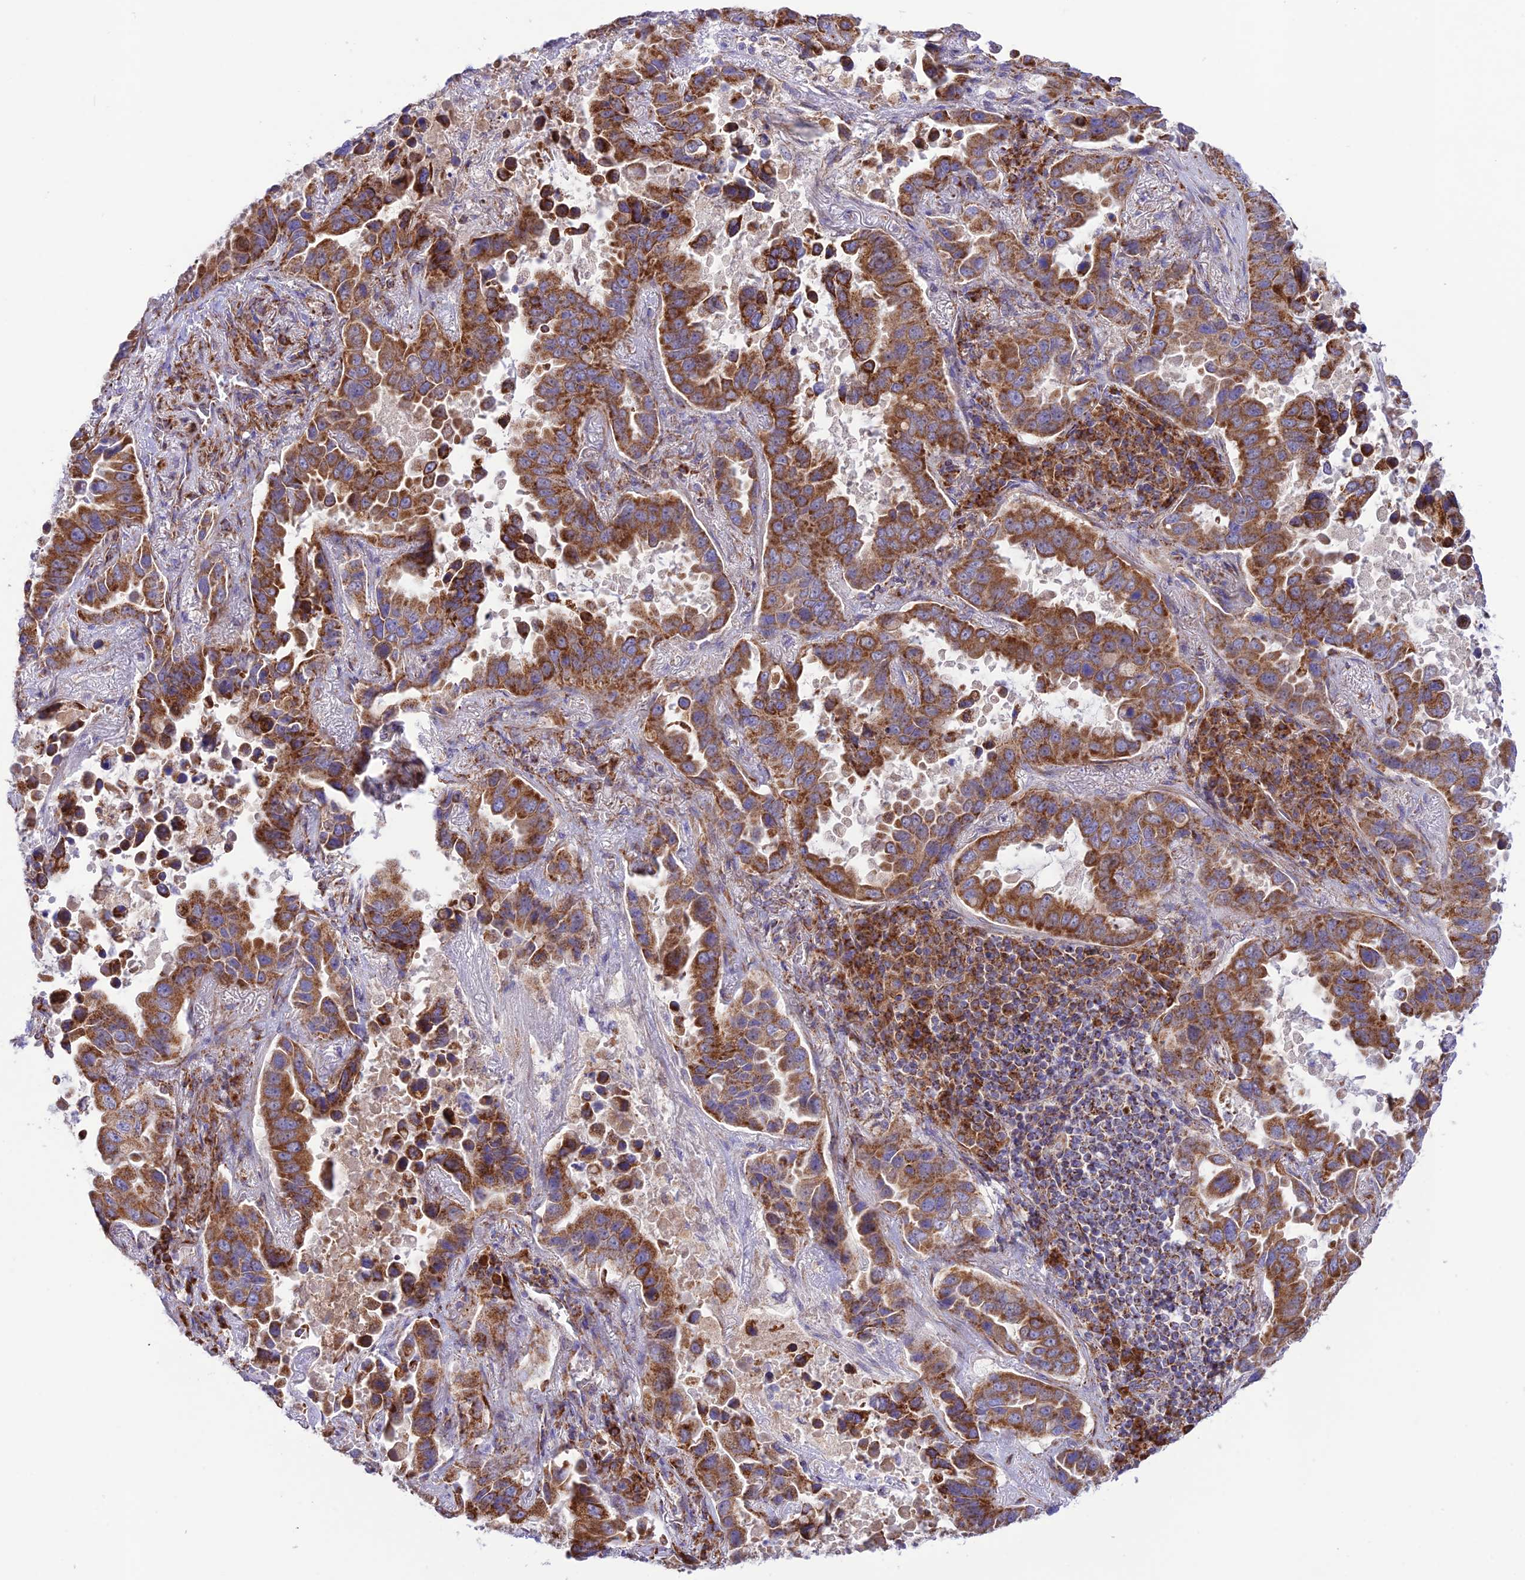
{"staining": {"intensity": "strong", "quantity": ">75%", "location": "cytoplasmic/membranous"}, "tissue": "lung cancer", "cell_type": "Tumor cells", "image_type": "cancer", "snomed": [{"axis": "morphology", "description": "Adenocarcinoma, NOS"}, {"axis": "topography", "description": "Lung"}], "caption": "Immunohistochemistry (IHC) micrograph of neoplastic tissue: human lung adenocarcinoma stained using IHC shows high levels of strong protein expression localized specifically in the cytoplasmic/membranous of tumor cells, appearing as a cytoplasmic/membranous brown color.", "gene": "UAP1L1", "patient": {"sex": "male", "age": 64}}